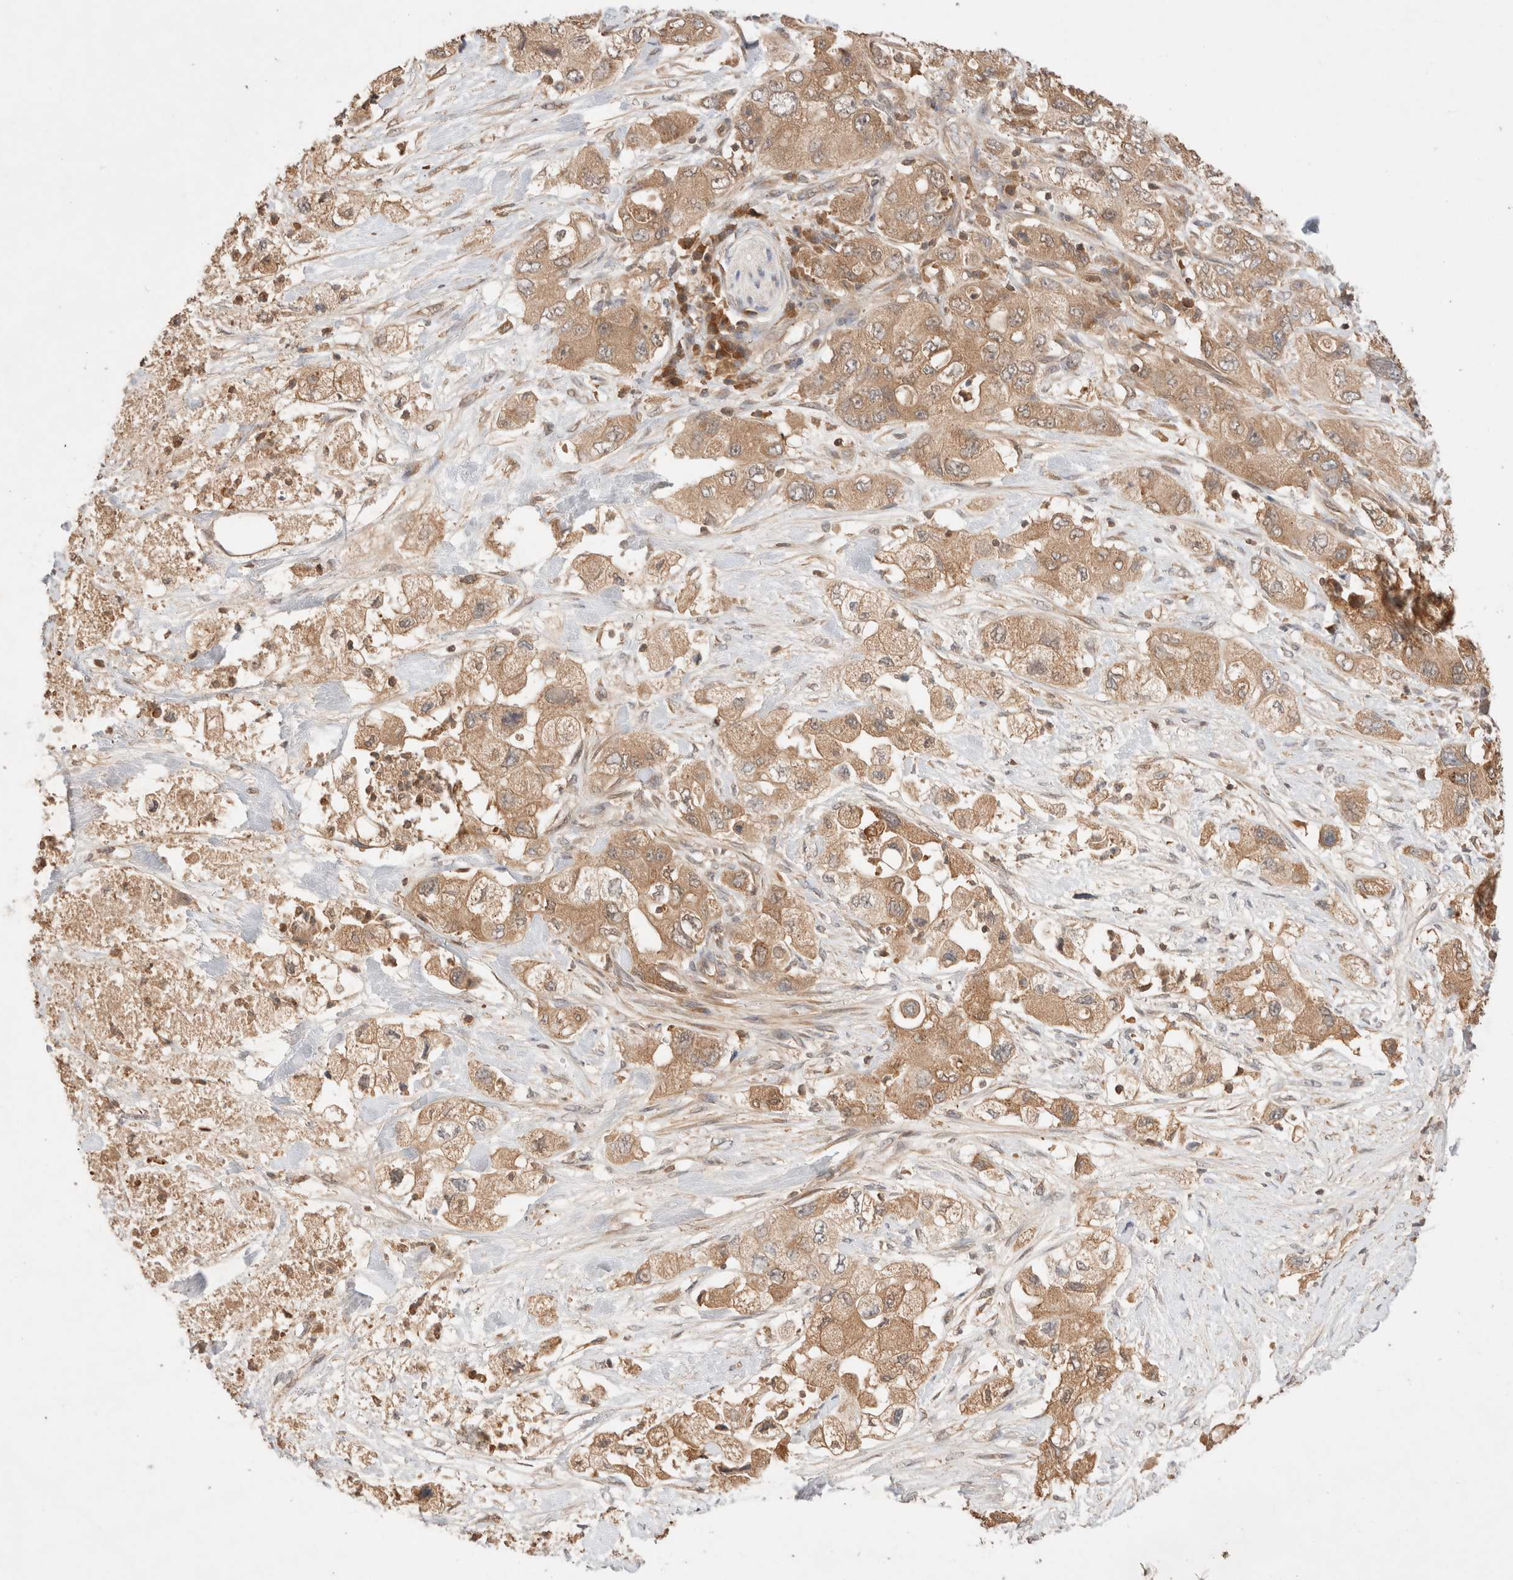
{"staining": {"intensity": "moderate", "quantity": ">75%", "location": "cytoplasmic/membranous"}, "tissue": "pancreatic cancer", "cell_type": "Tumor cells", "image_type": "cancer", "snomed": [{"axis": "morphology", "description": "Adenocarcinoma, NOS"}, {"axis": "topography", "description": "Pancreas"}], "caption": "Pancreatic adenocarcinoma tissue exhibits moderate cytoplasmic/membranous staining in about >75% of tumor cells, visualized by immunohistochemistry.", "gene": "CARNMT1", "patient": {"sex": "female", "age": 73}}